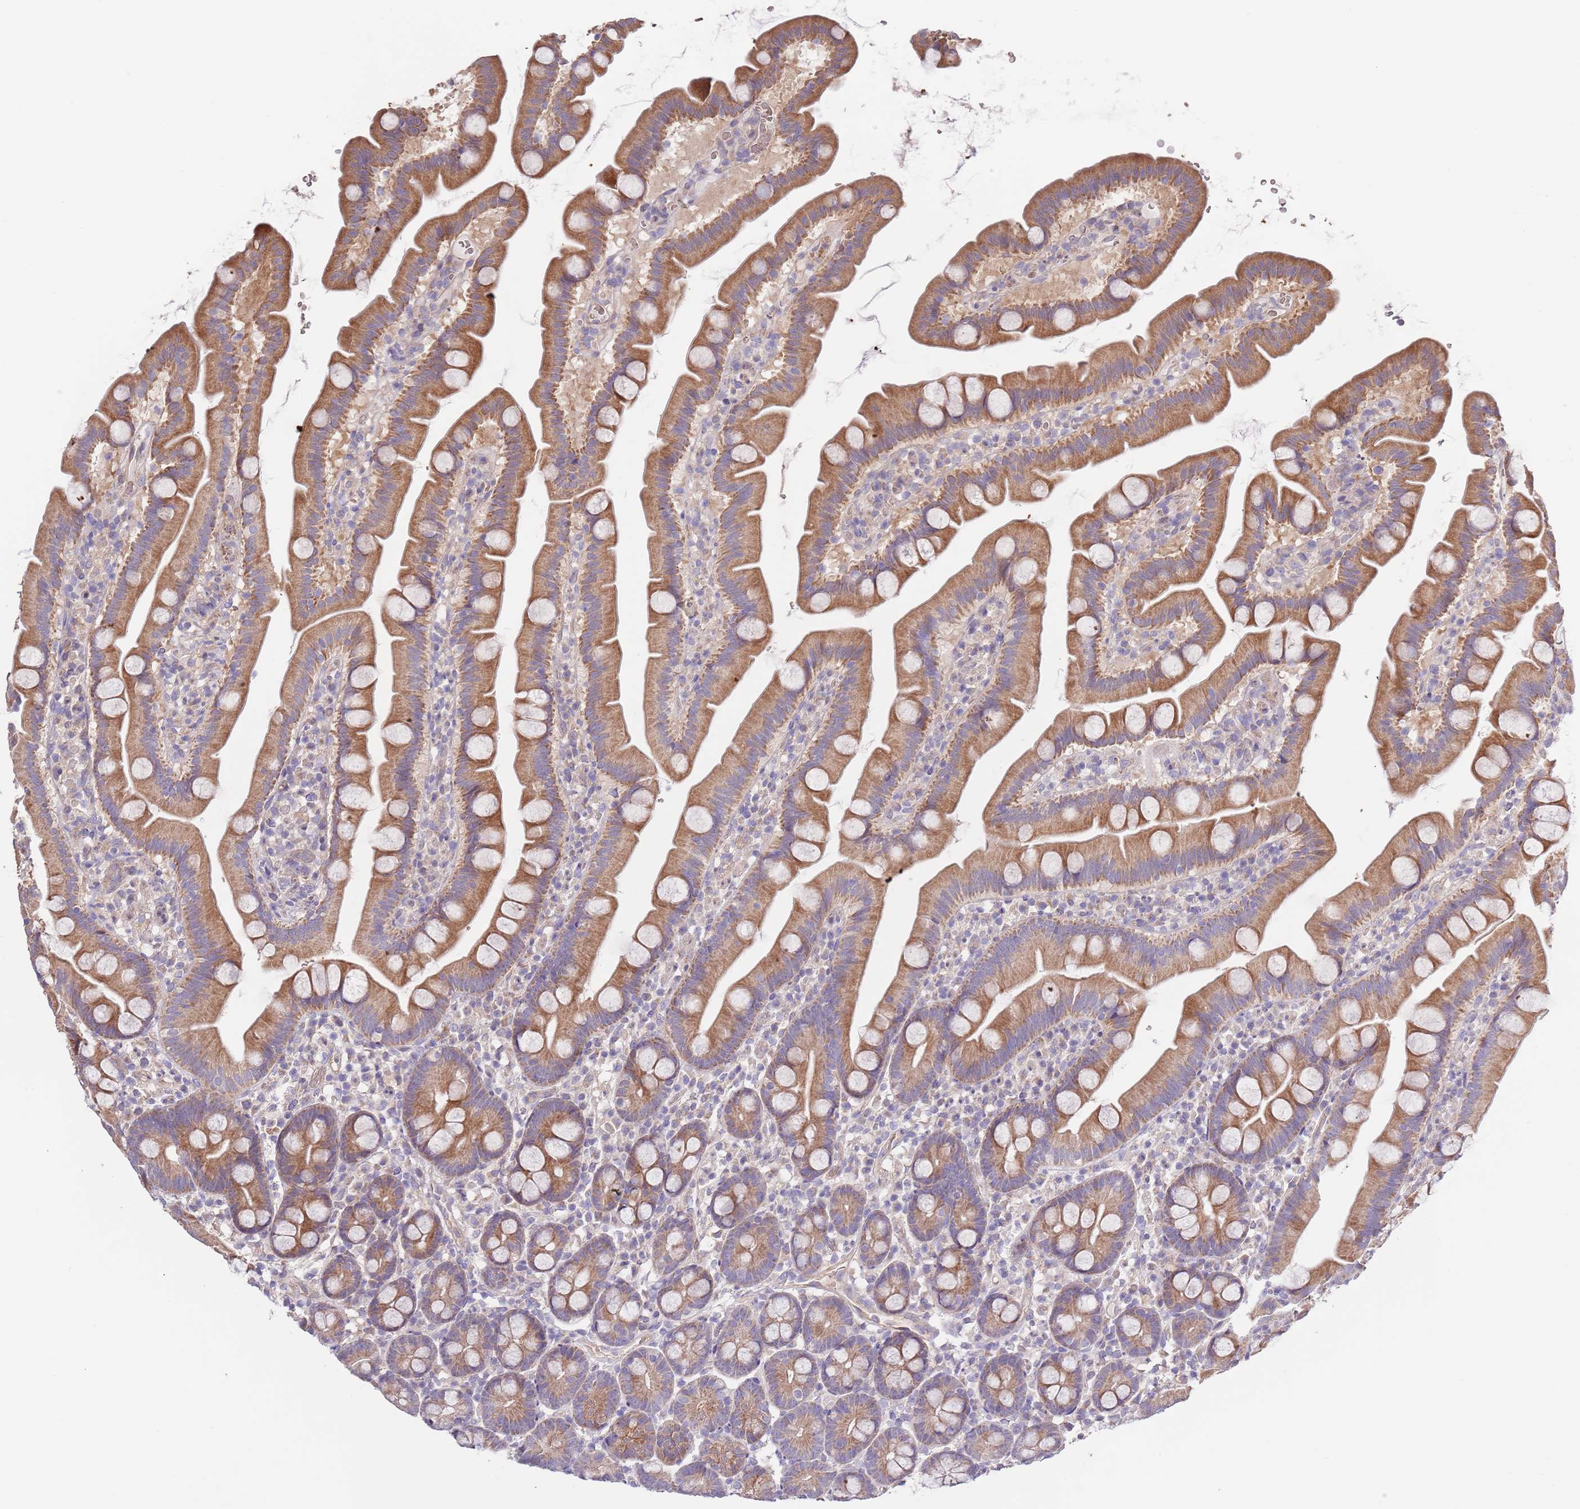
{"staining": {"intensity": "moderate", "quantity": ">75%", "location": "cytoplasmic/membranous"}, "tissue": "small intestine", "cell_type": "Glandular cells", "image_type": "normal", "snomed": [{"axis": "morphology", "description": "Normal tissue, NOS"}, {"axis": "topography", "description": "Small intestine"}], "caption": "Protein staining of normal small intestine shows moderate cytoplasmic/membranous positivity in approximately >75% of glandular cells.", "gene": "LIPJ", "patient": {"sex": "female", "age": 68}}